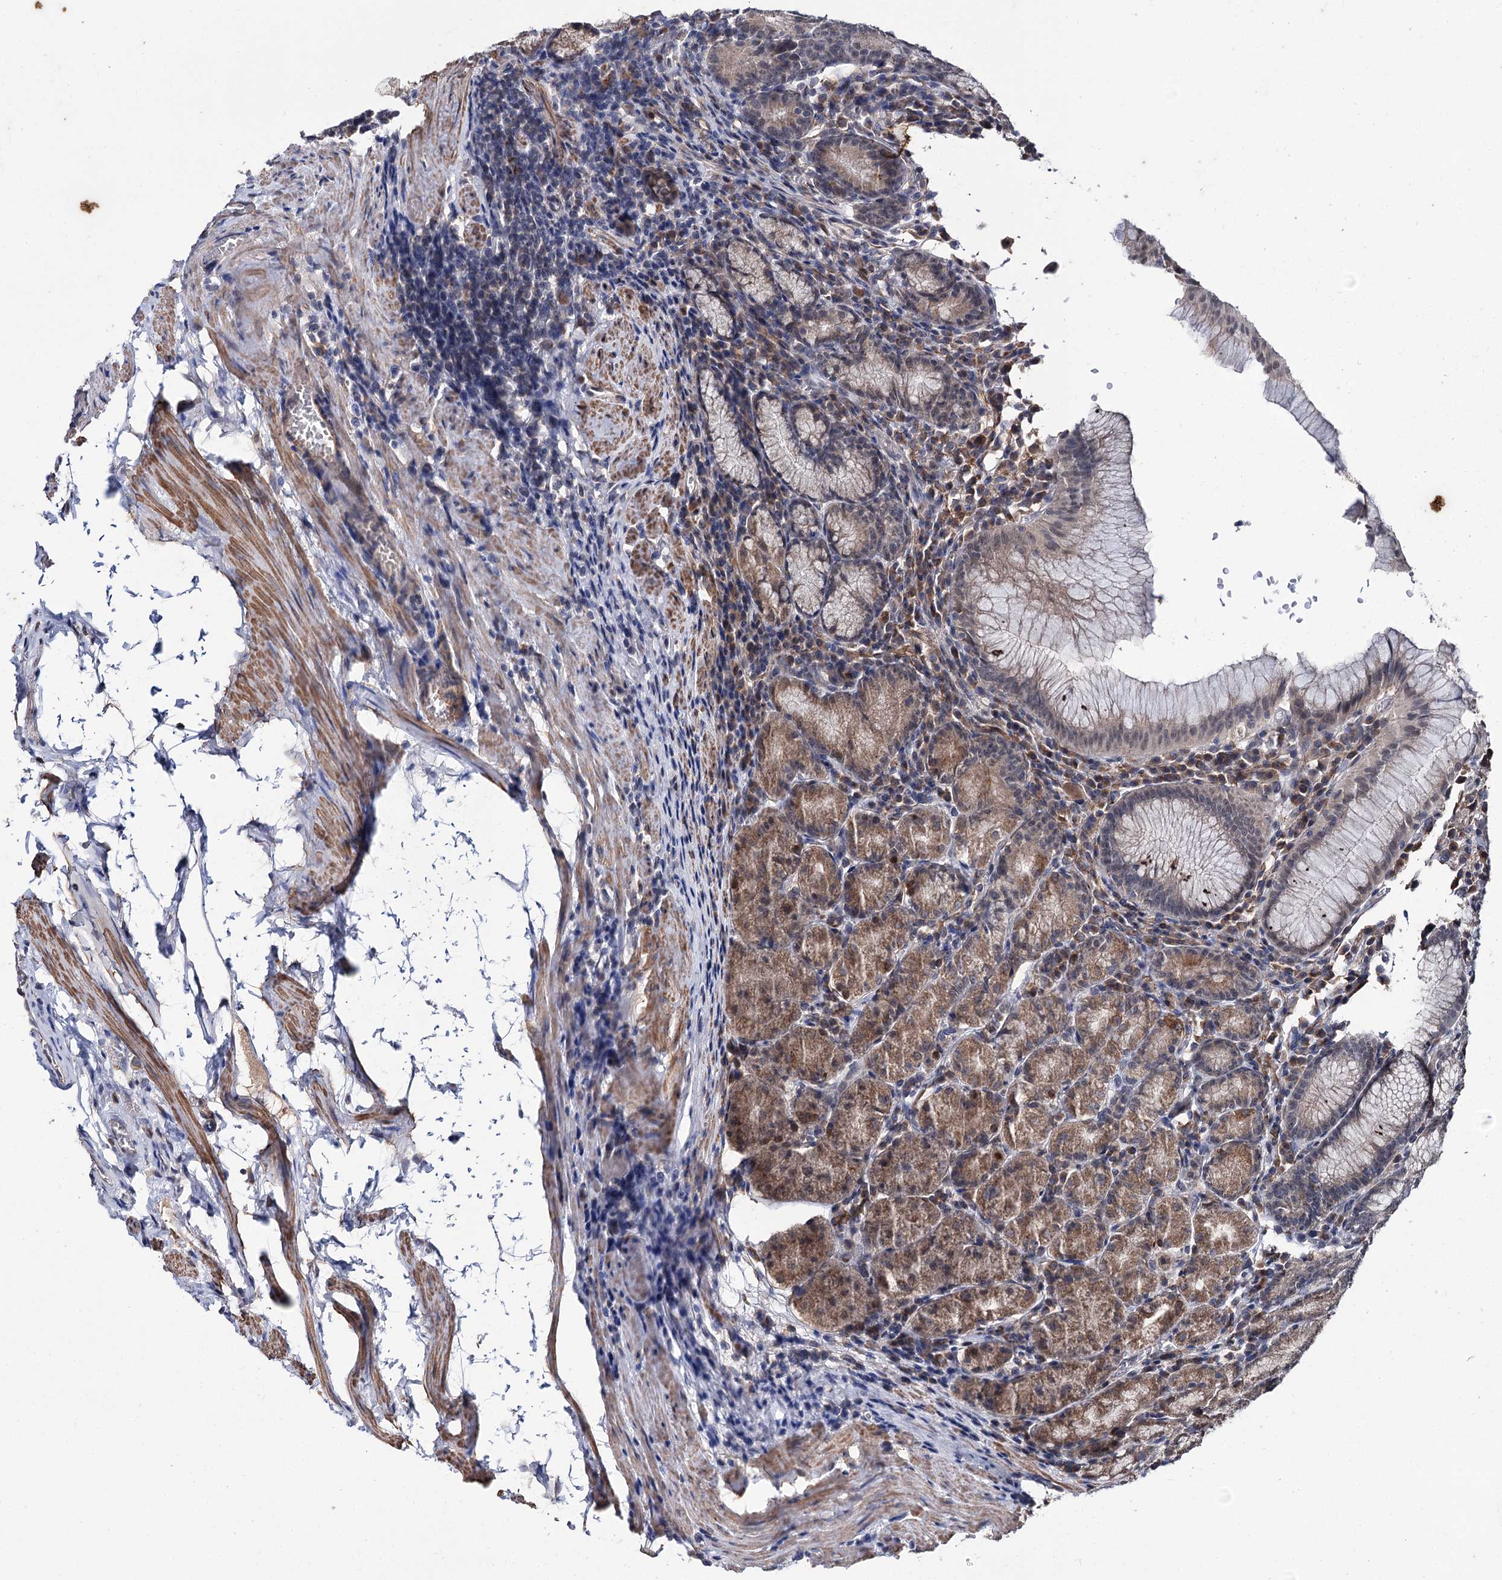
{"staining": {"intensity": "moderate", "quantity": ">75%", "location": "cytoplasmic/membranous"}, "tissue": "stomach", "cell_type": "Glandular cells", "image_type": "normal", "snomed": [{"axis": "morphology", "description": "Normal tissue, NOS"}, {"axis": "topography", "description": "Stomach"}], "caption": "Protein staining of normal stomach exhibits moderate cytoplasmic/membranous expression in about >75% of glandular cells.", "gene": "CLPB", "patient": {"sex": "male", "age": 55}}